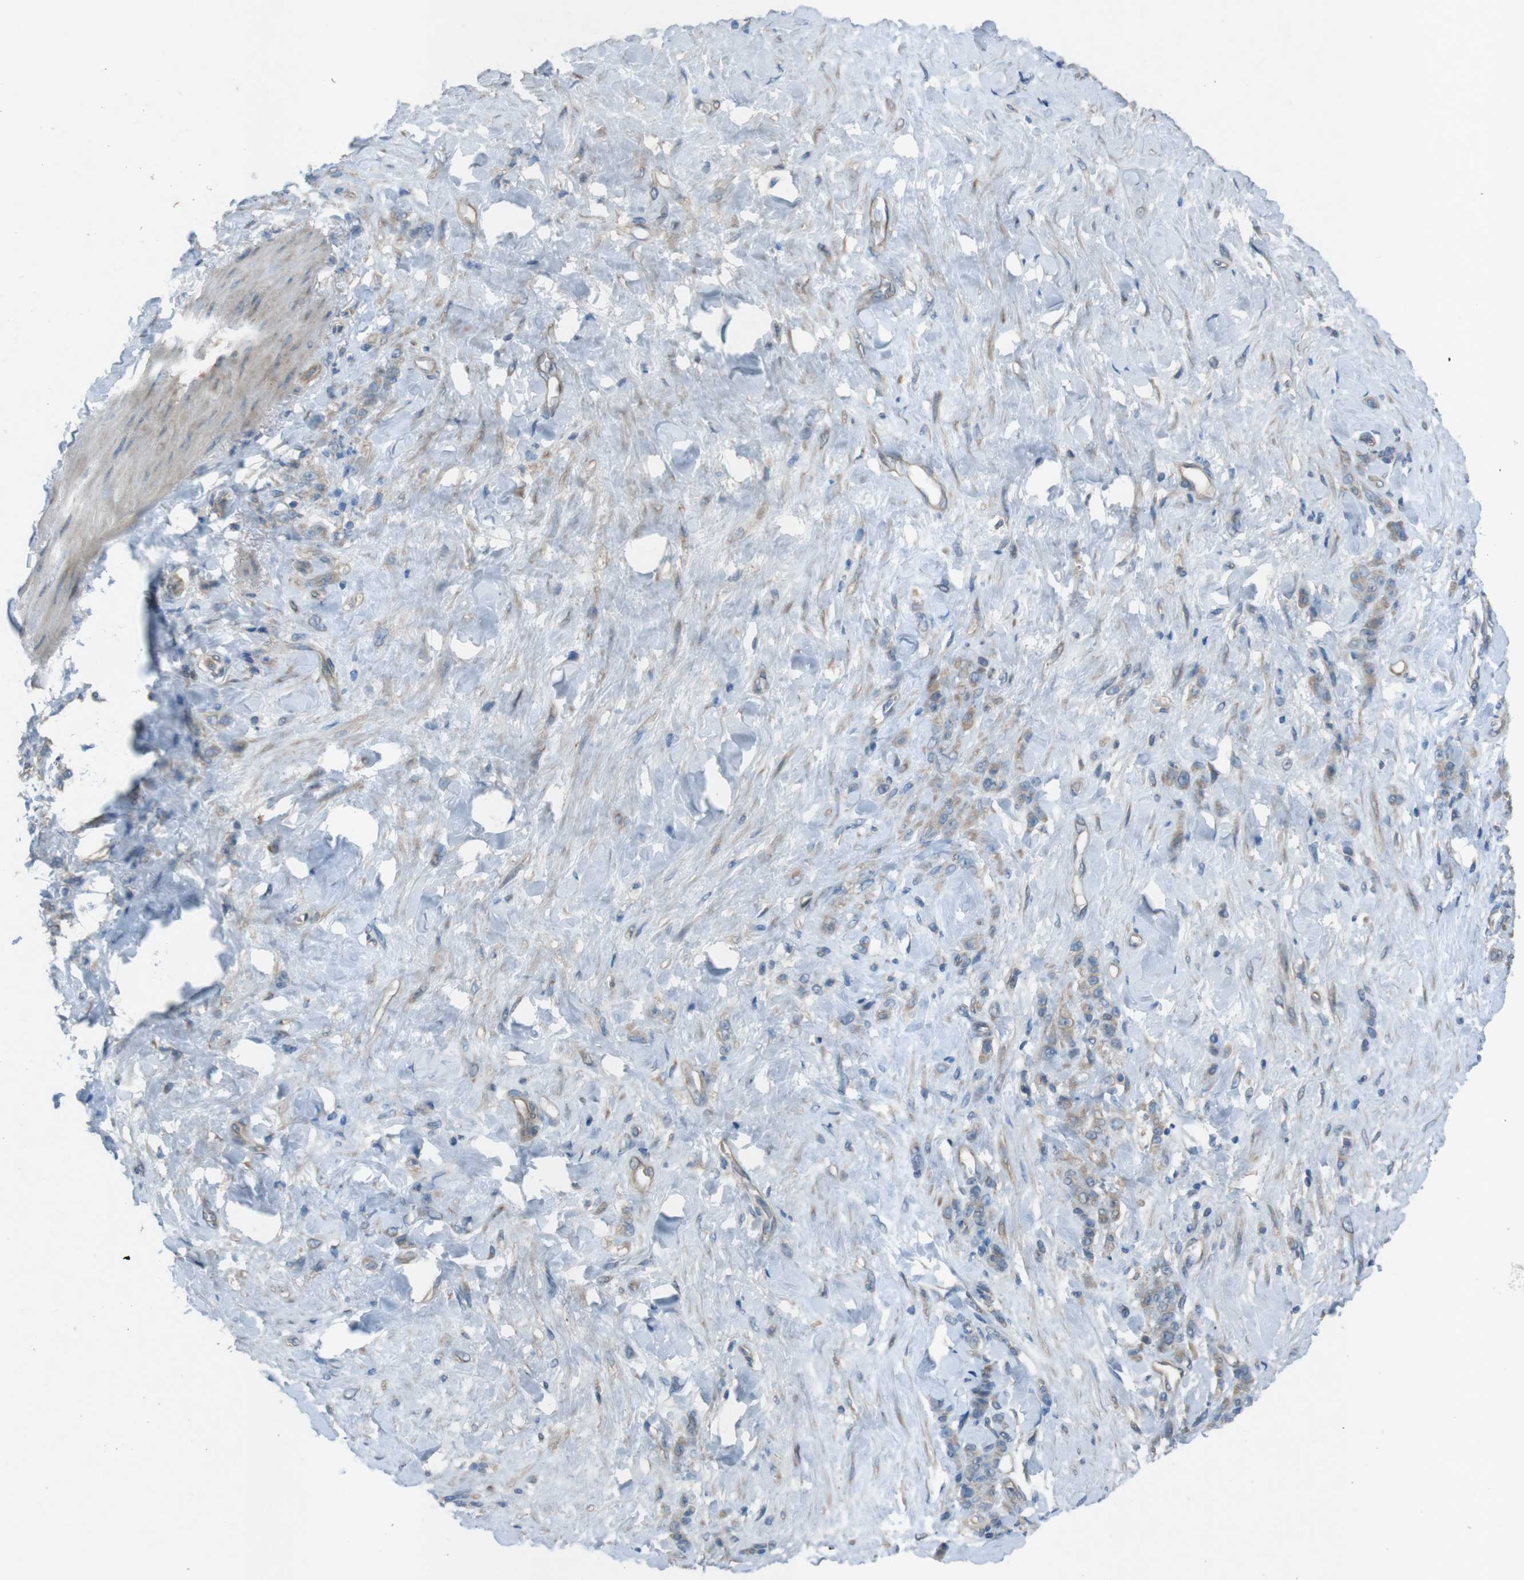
{"staining": {"intensity": "weak", "quantity": ">75%", "location": "cytoplasmic/membranous"}, "tissue": "stomach cancer", "cell_type": "Tumor cells", "image_type": "cancer", "snomed": [{"axis": "morphology", "description": "Adenocarcinoma, NOS"}, {"axis": "topography", "description": "Stomach"}], "caption": "Tumor cells exhibit weak cytoplasmic/membranous positivity in about >75% of cells in stomach cancer. (DAB (3,3'-diaminobenzidine) = brown stain, brightfield microscopy at high magnification).", "gene": "TMEM41B", "patient": {"sex": "male", "age": 82}}